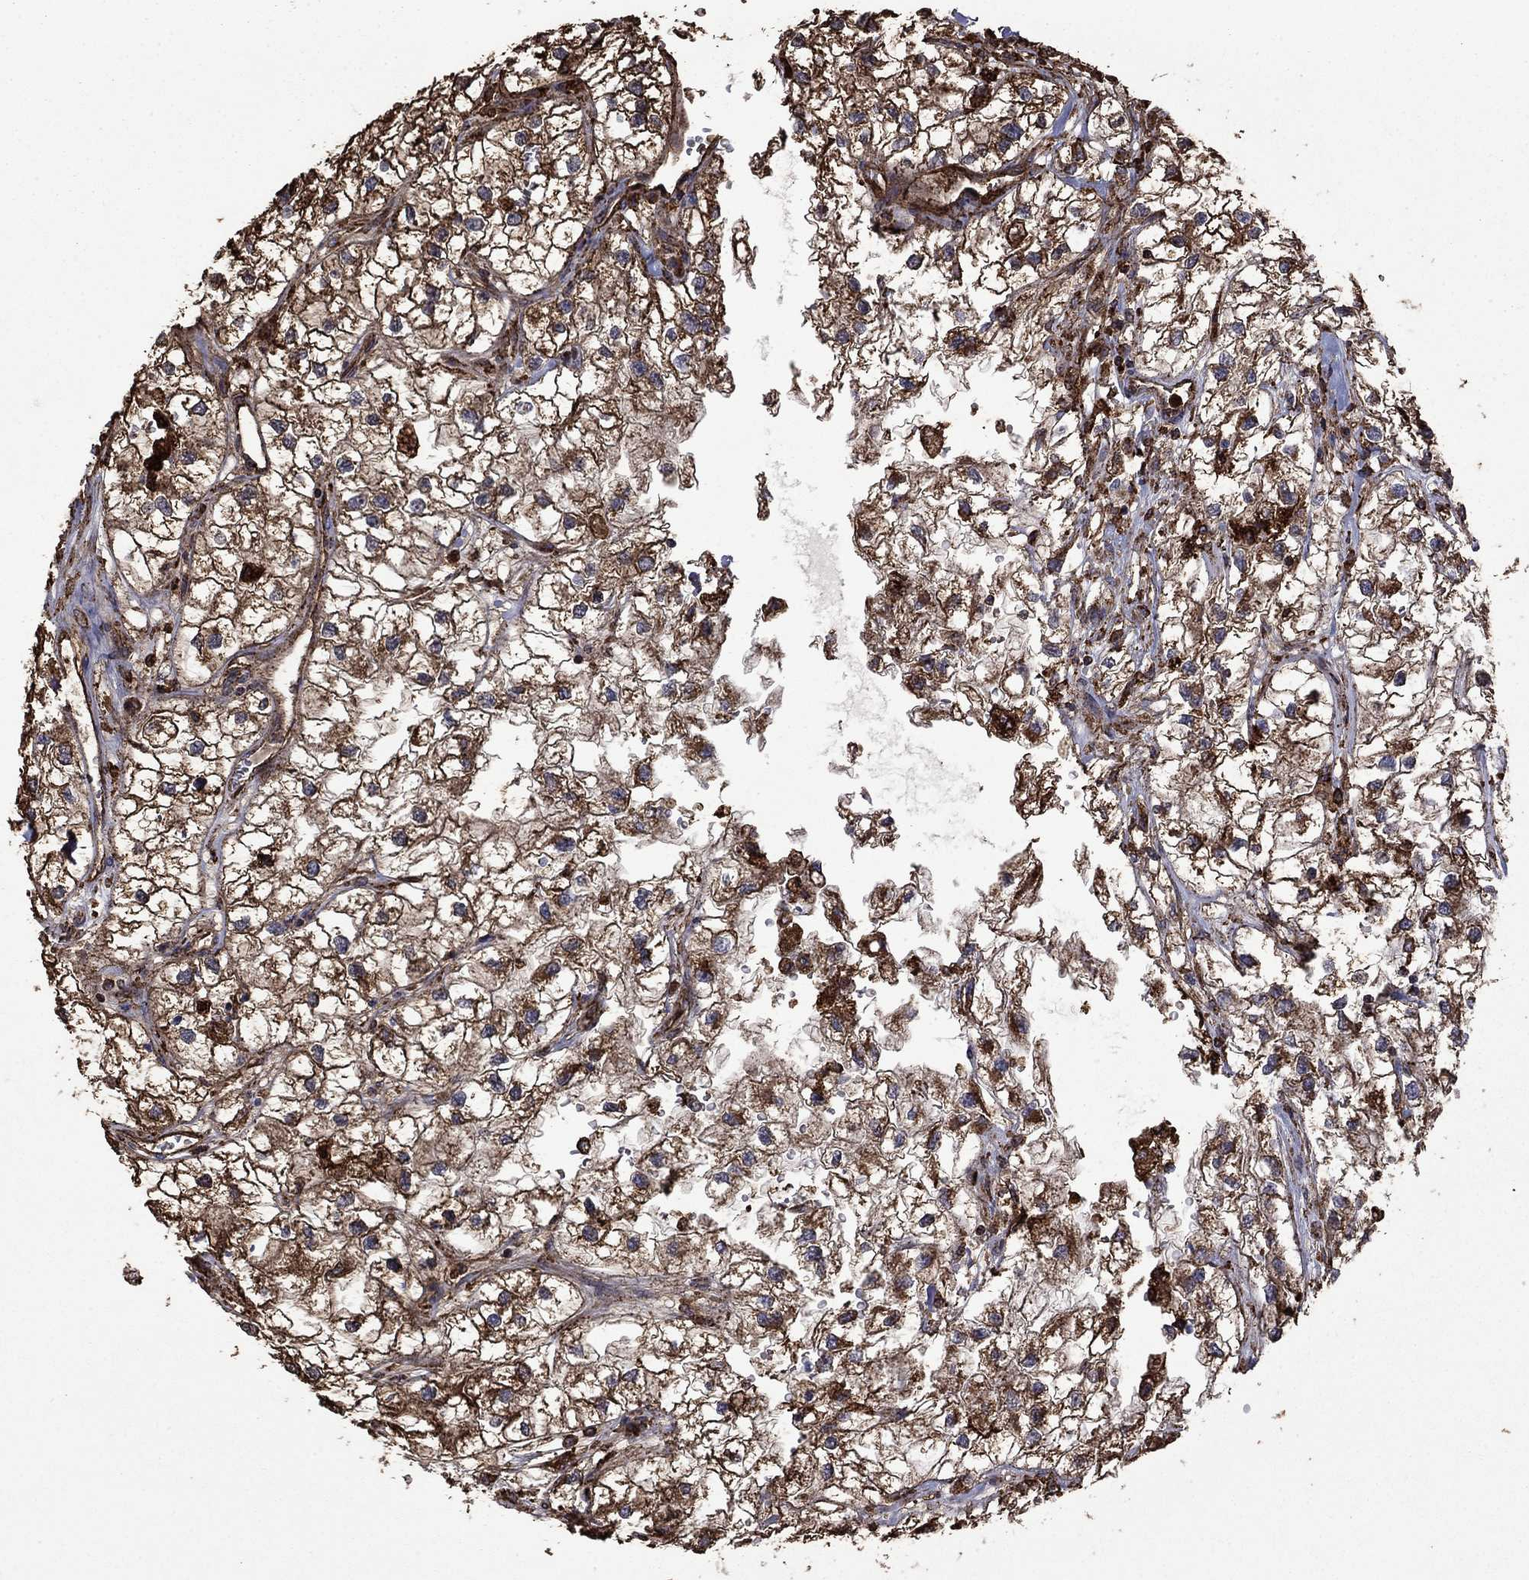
{"staining": {"intensity": "strong", "quantity": ">75%", "location": "cytoplasmic/membranous"}, "tissue": "renal cancer", "cell_type": "Tumor cells", "image_type": "cancer", "snomed": [{"axis": "morphology", "description": "Adenocarcinoma, NOS"}, {"axis": "topography", "description": "Kidney"}], "caption": "This histopathology image displays immunohistochemistry (IHC) staining of renal cancer, with high strong cytoplasmic/membranous staining in approximately >75% of tumor cells.", "gene": "PLAU", "patient": {"sex": "male", "age": 59}}